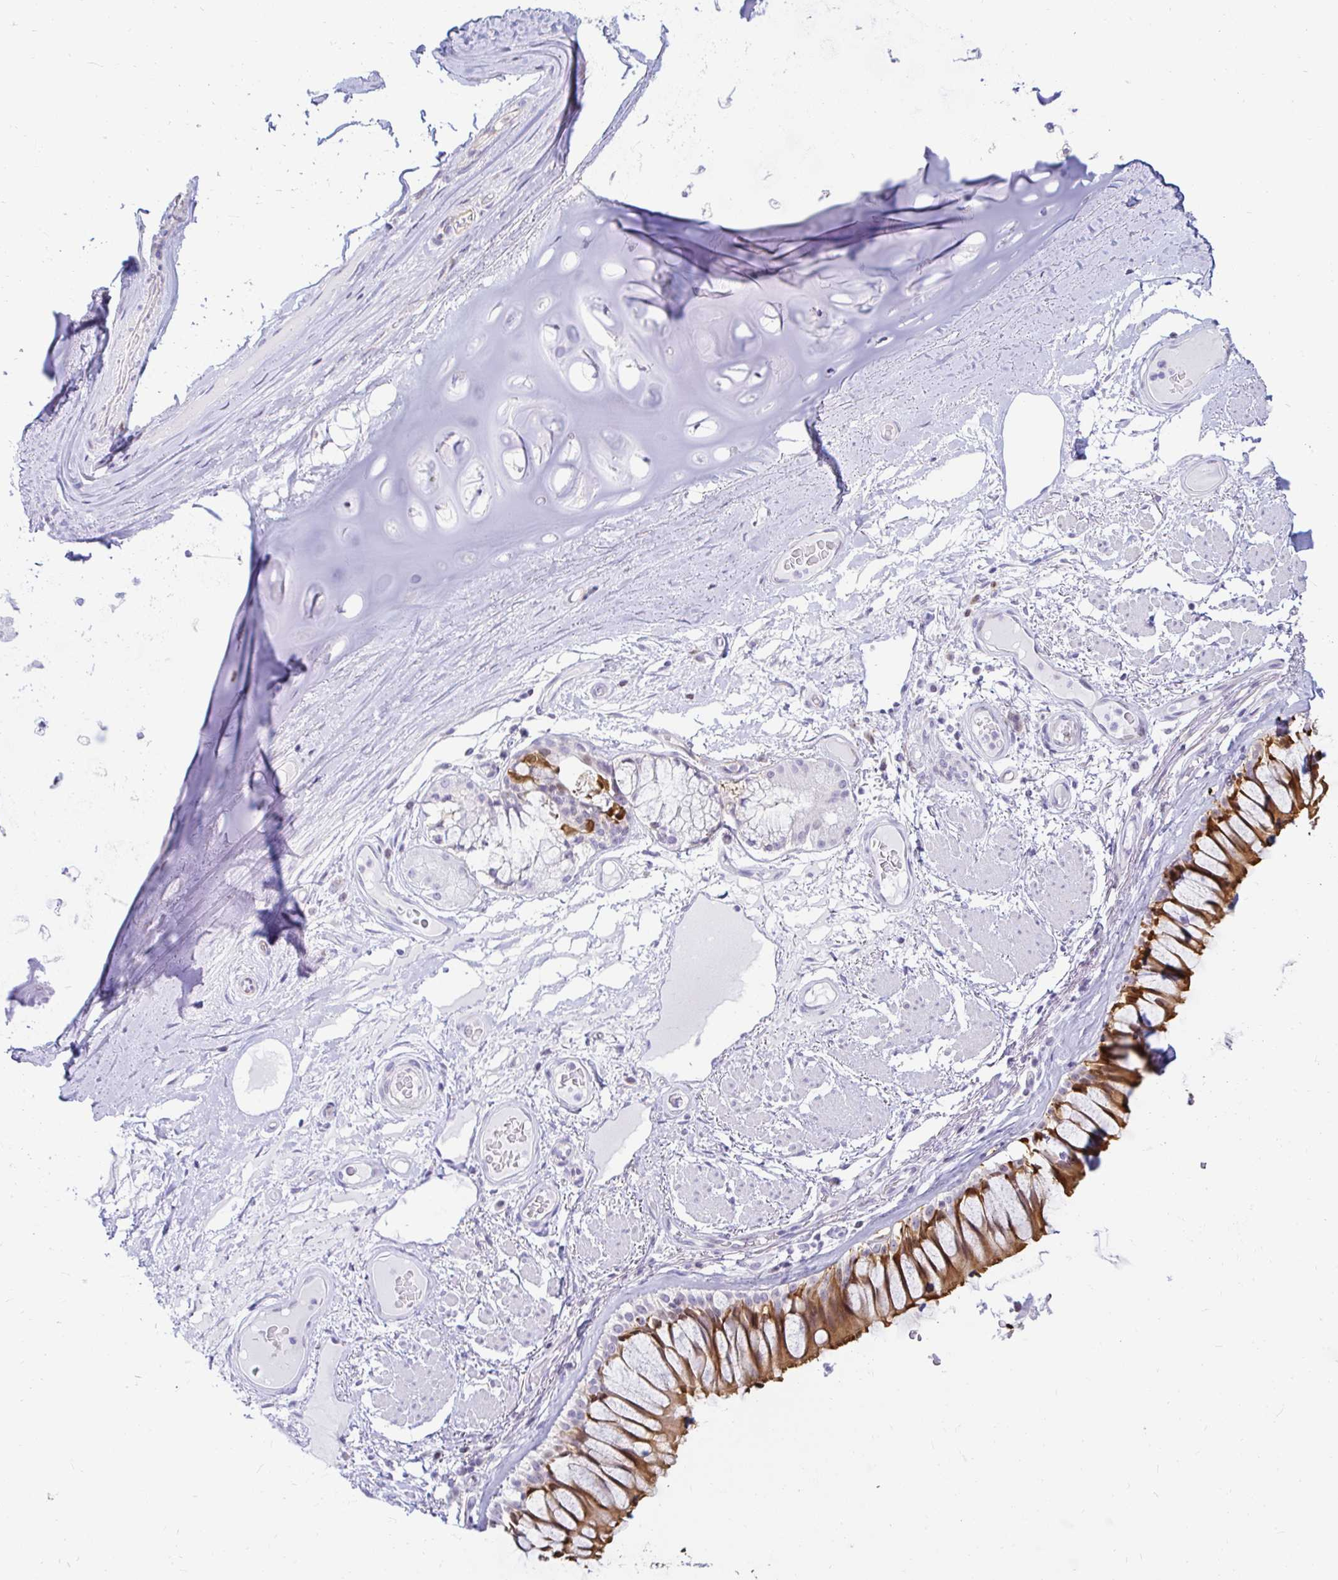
{"staining": {"intensity": "negative", "quantity": "none", "location": "none"}, "tissue": "adipose tissue", "cell_type": "Adipocytes", "image_type": "normal", "snomed": [{"axis": "morphology", "description": "Normal tissue, NOS"}, {"axis": "topography", "description": "Cartilage tissue"}, {"axis": "topography", "description": "Bronchus"}], "caption": "High magnification brightfield microscopy of unremarkable adipose tissue stained with DAB (3,3'-diaminobenzidine) (brown) and counterstained with hematoxylin (blue): adipocytes show no significant positivity.", "gene": "CAPSL", "patient": {"sex": "male", "age": 64}}